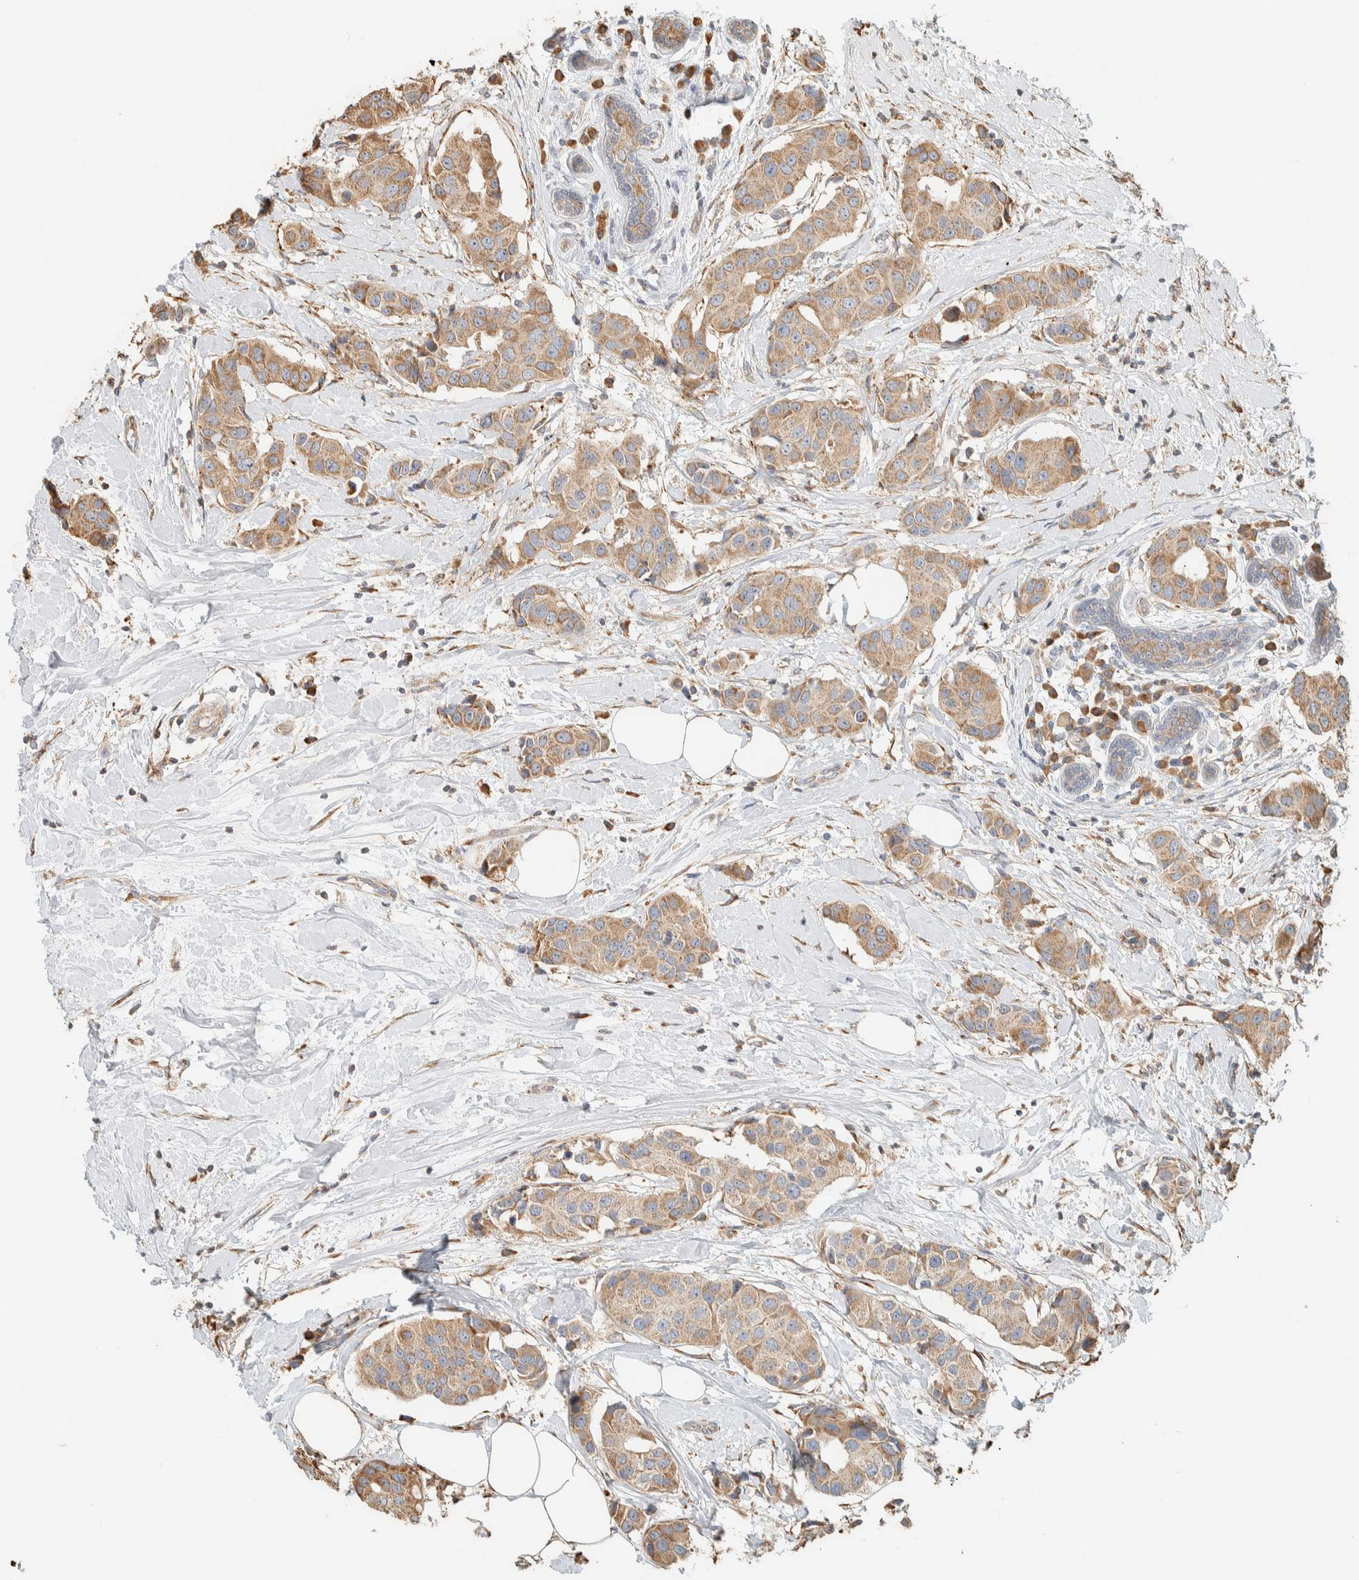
{"staining": {"intensity": "moderate", "quantity": ">75%", "location": "cytoplasmic/membranous"}, "tissue": "breast cancer", "cell_type": "Tumor cells", "image_type": "cancer", "snomed": [{"axis": "morphology", "description": "Normal tissue, NOS"}, {"axis": "morphology", "description": "Duct carcinoma"}, {"axis": "topography", "description": "Breast"}], "caption": "Breast cancer (intraductal carcinoma) stained with a protein marker shows moderate staining in tumor cells.", "gene": "RAB11FIP1", "patient": {"sex": "female", "age": 39}}